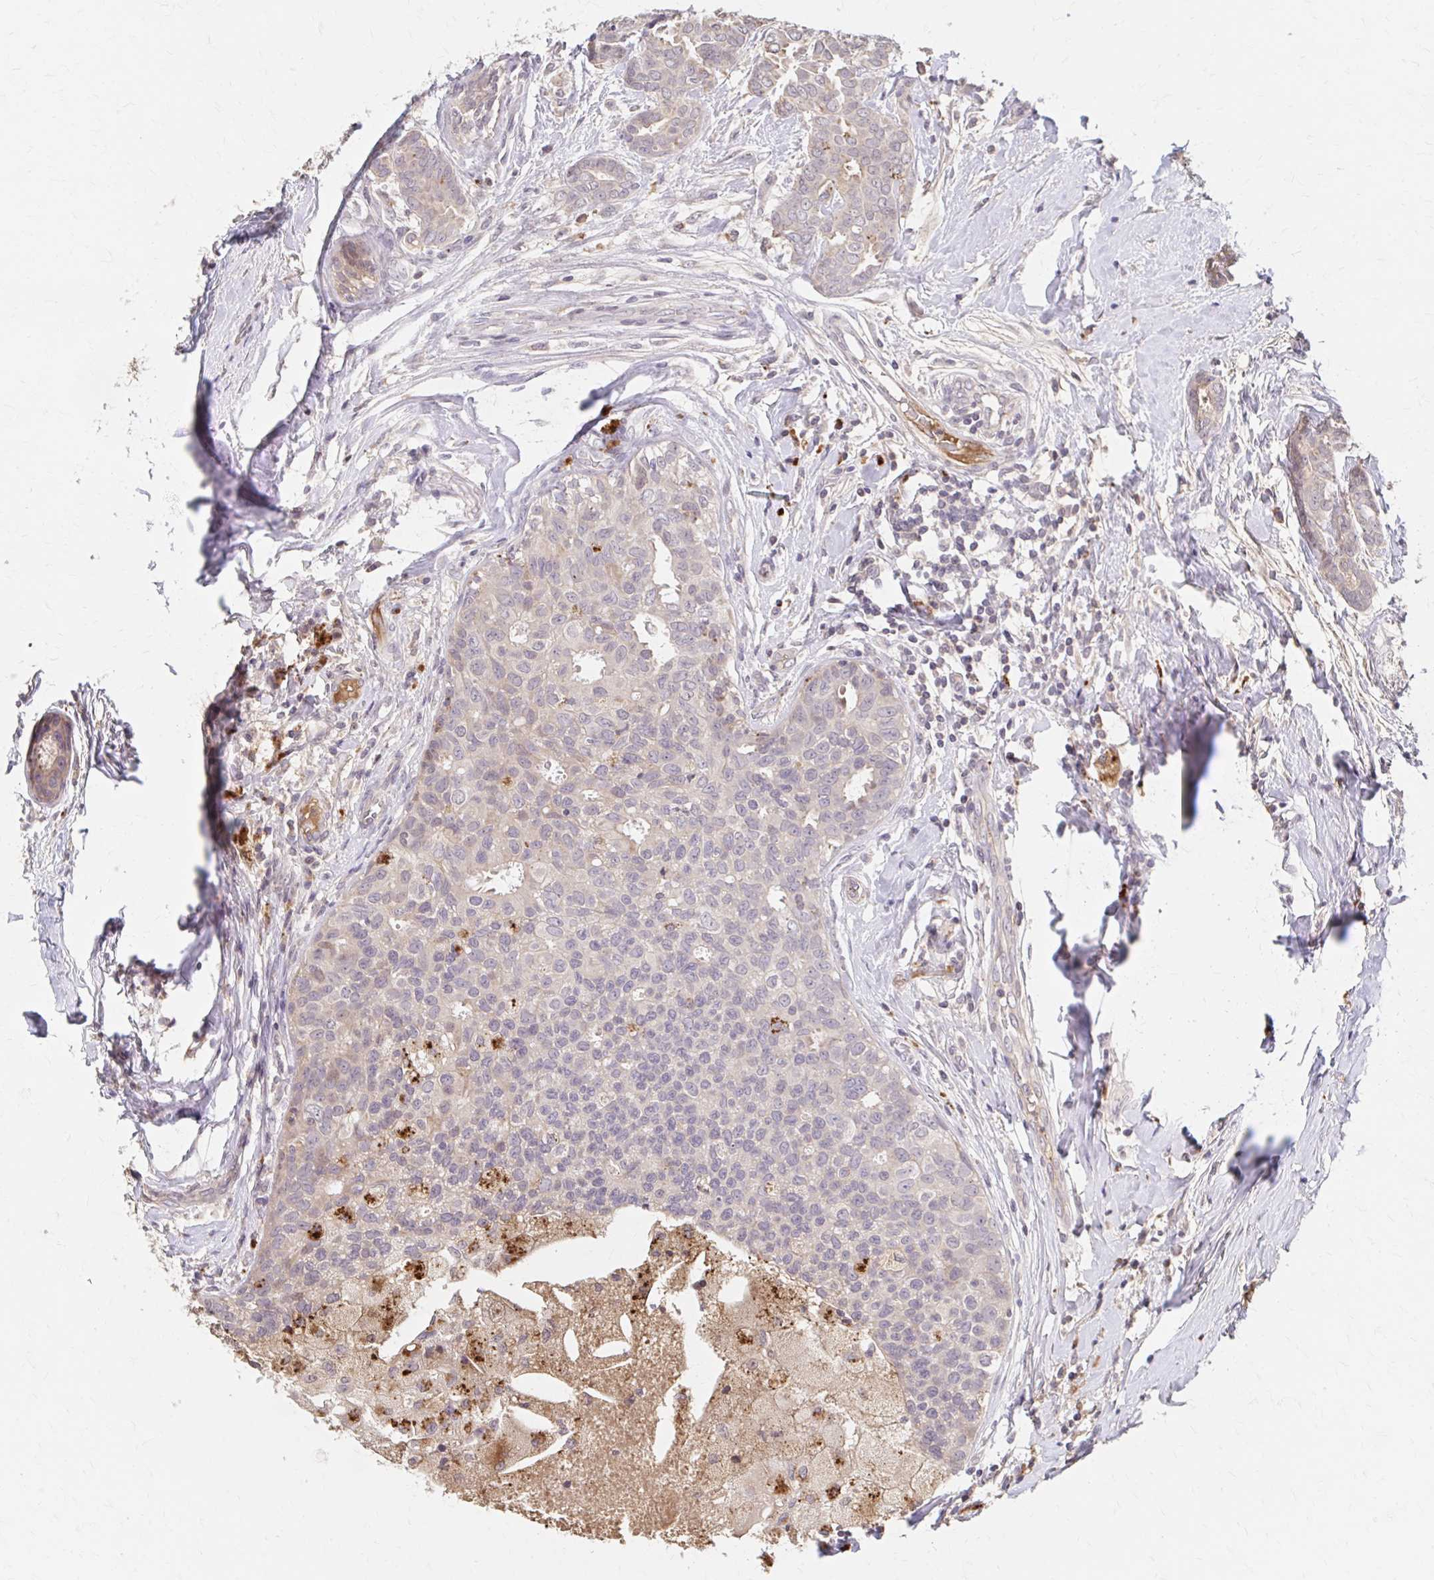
{"staining": {"intensity": "negative", "quantity": "none", "location": "none"}, "tissue": "breast cancer", "cell_type": "Tumor cells", "image_type": "cancer", "snomed": [{"axis": "morphology", "description": "Duct carcinoma"}, {"axis": "topography", "description": "Breast"}], "caption": "This histopathology image is of invasive ductal carcinoma (breast) stained with immunohistochemistry to label a protein in brown with the nuclei are counter-stained blue. There is no expression in tumor cells.", "gene": "HMGCS2", "patient": {"sex": "female", "age": 45}}